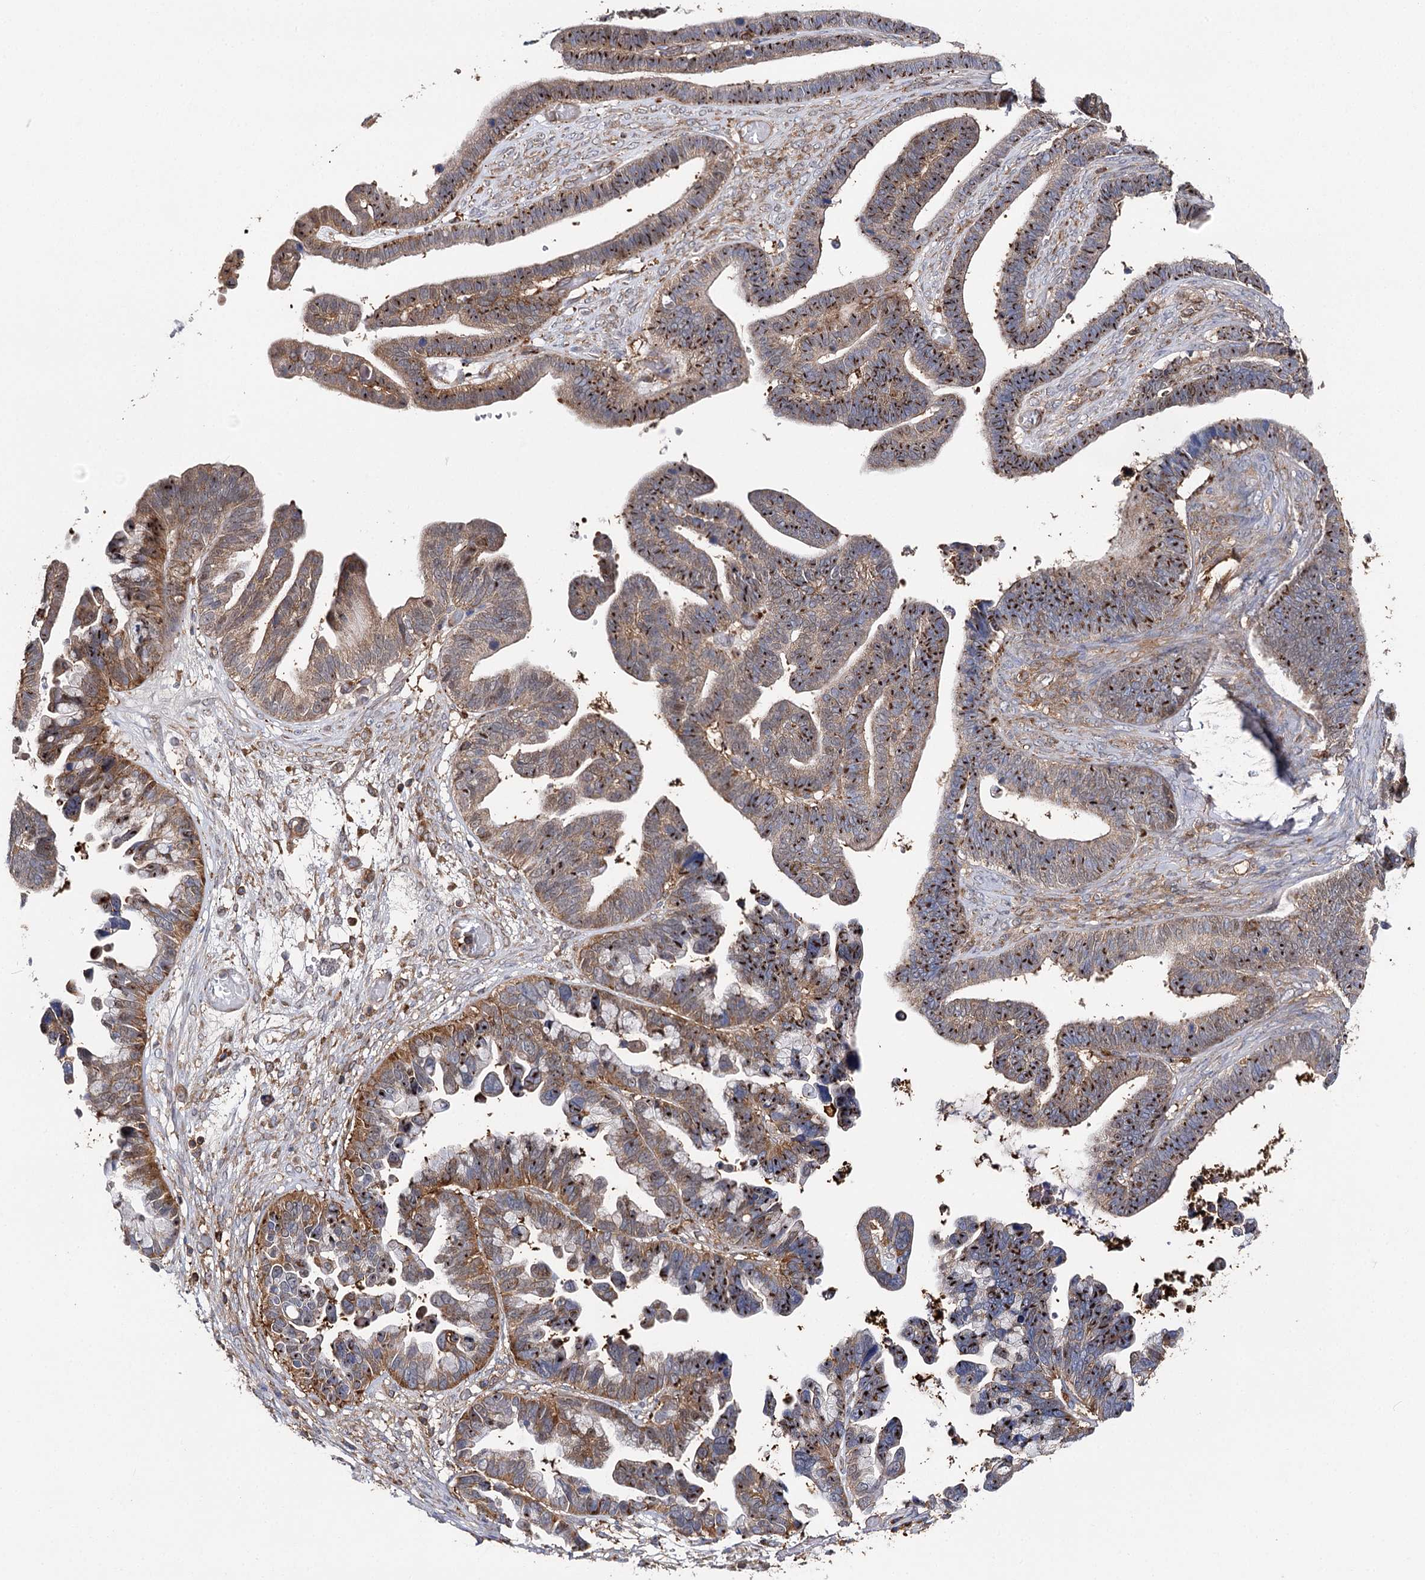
{"staining": {"intensity": "moderate", "quantity": ">75%", "location": "cytoplasmic/membranous"}, "tissue": "ovarian cancer", "cell_type": "Tumor cells", "image_type": "cancer", "snomed": [{"axis": "morphology", "description": "Cystadenocarcinoma, serous, NOS"}, {"axis": "topography", "description": "Ovary"}], "caption": "Moderate cytoplasmic/membranous positivity for a protein is identified in about >75% of tumor cells of serous cystadenocarcinoma (ovarian) using immunohistochemistry (IHC).", "gene": "SEC24B", "patient": {"sex": "female", "age": 56}}